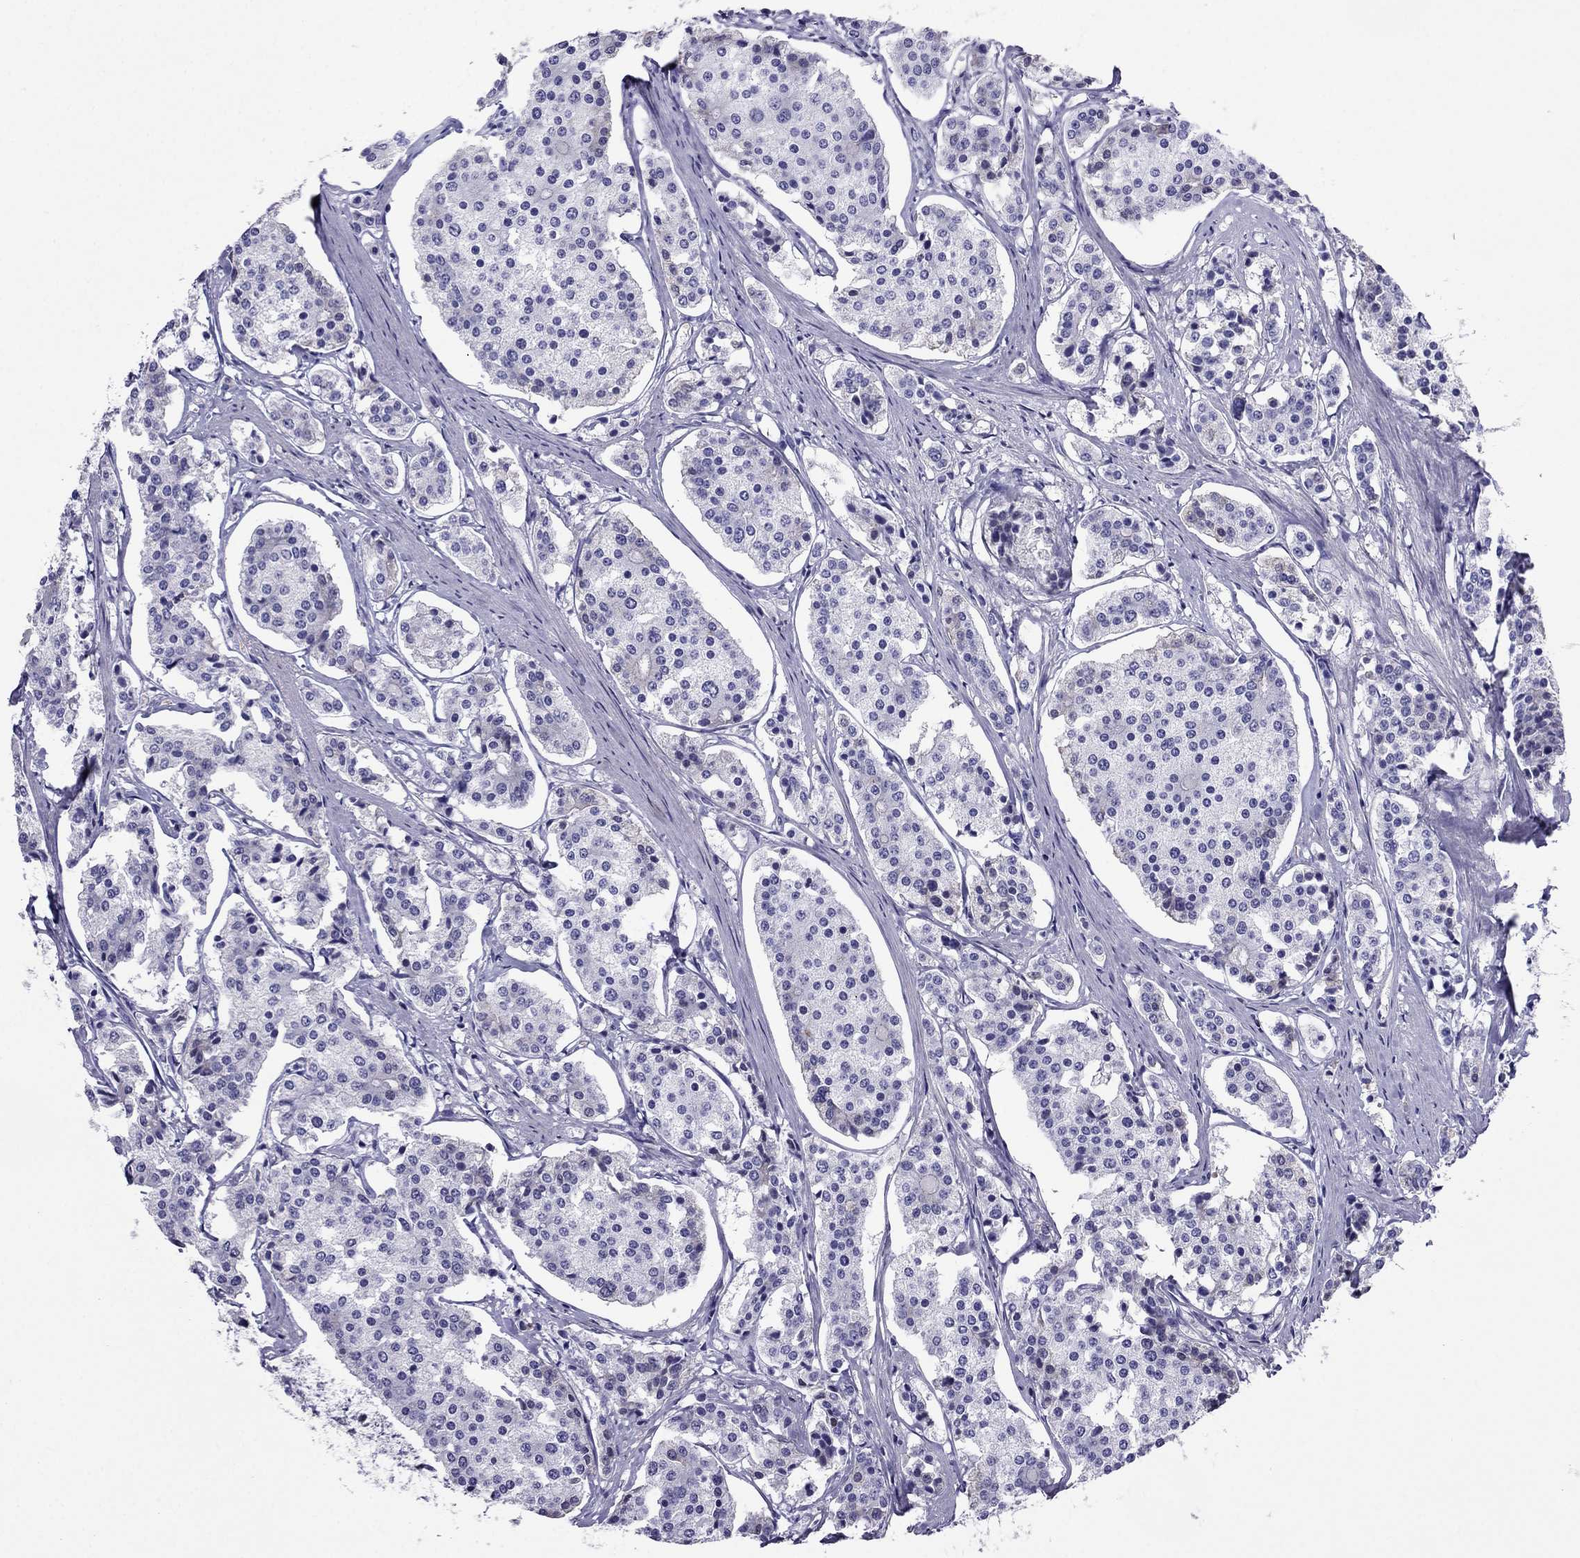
{"staining": {"intensity": "negative", "quantity": "none", "location": "none"}, "tissue": "carcinoid", "cell_type": "Tumor cells", "image_type": "cancer", "snomed": [{"axis": "morphology", "description": "Carcinoid, malignant, NOS"}, {"axis": "topography", "description": "Small intestine"}], "caption": "Immunohistochemistry (IHC) histopathology image of human carcinoid stained for a protein (brown), which reveals no expression in tumor cells. Nuclei are stained in blue.", "gene": "TBC1D21", "patient": {"sex": "female", "age": 65}}